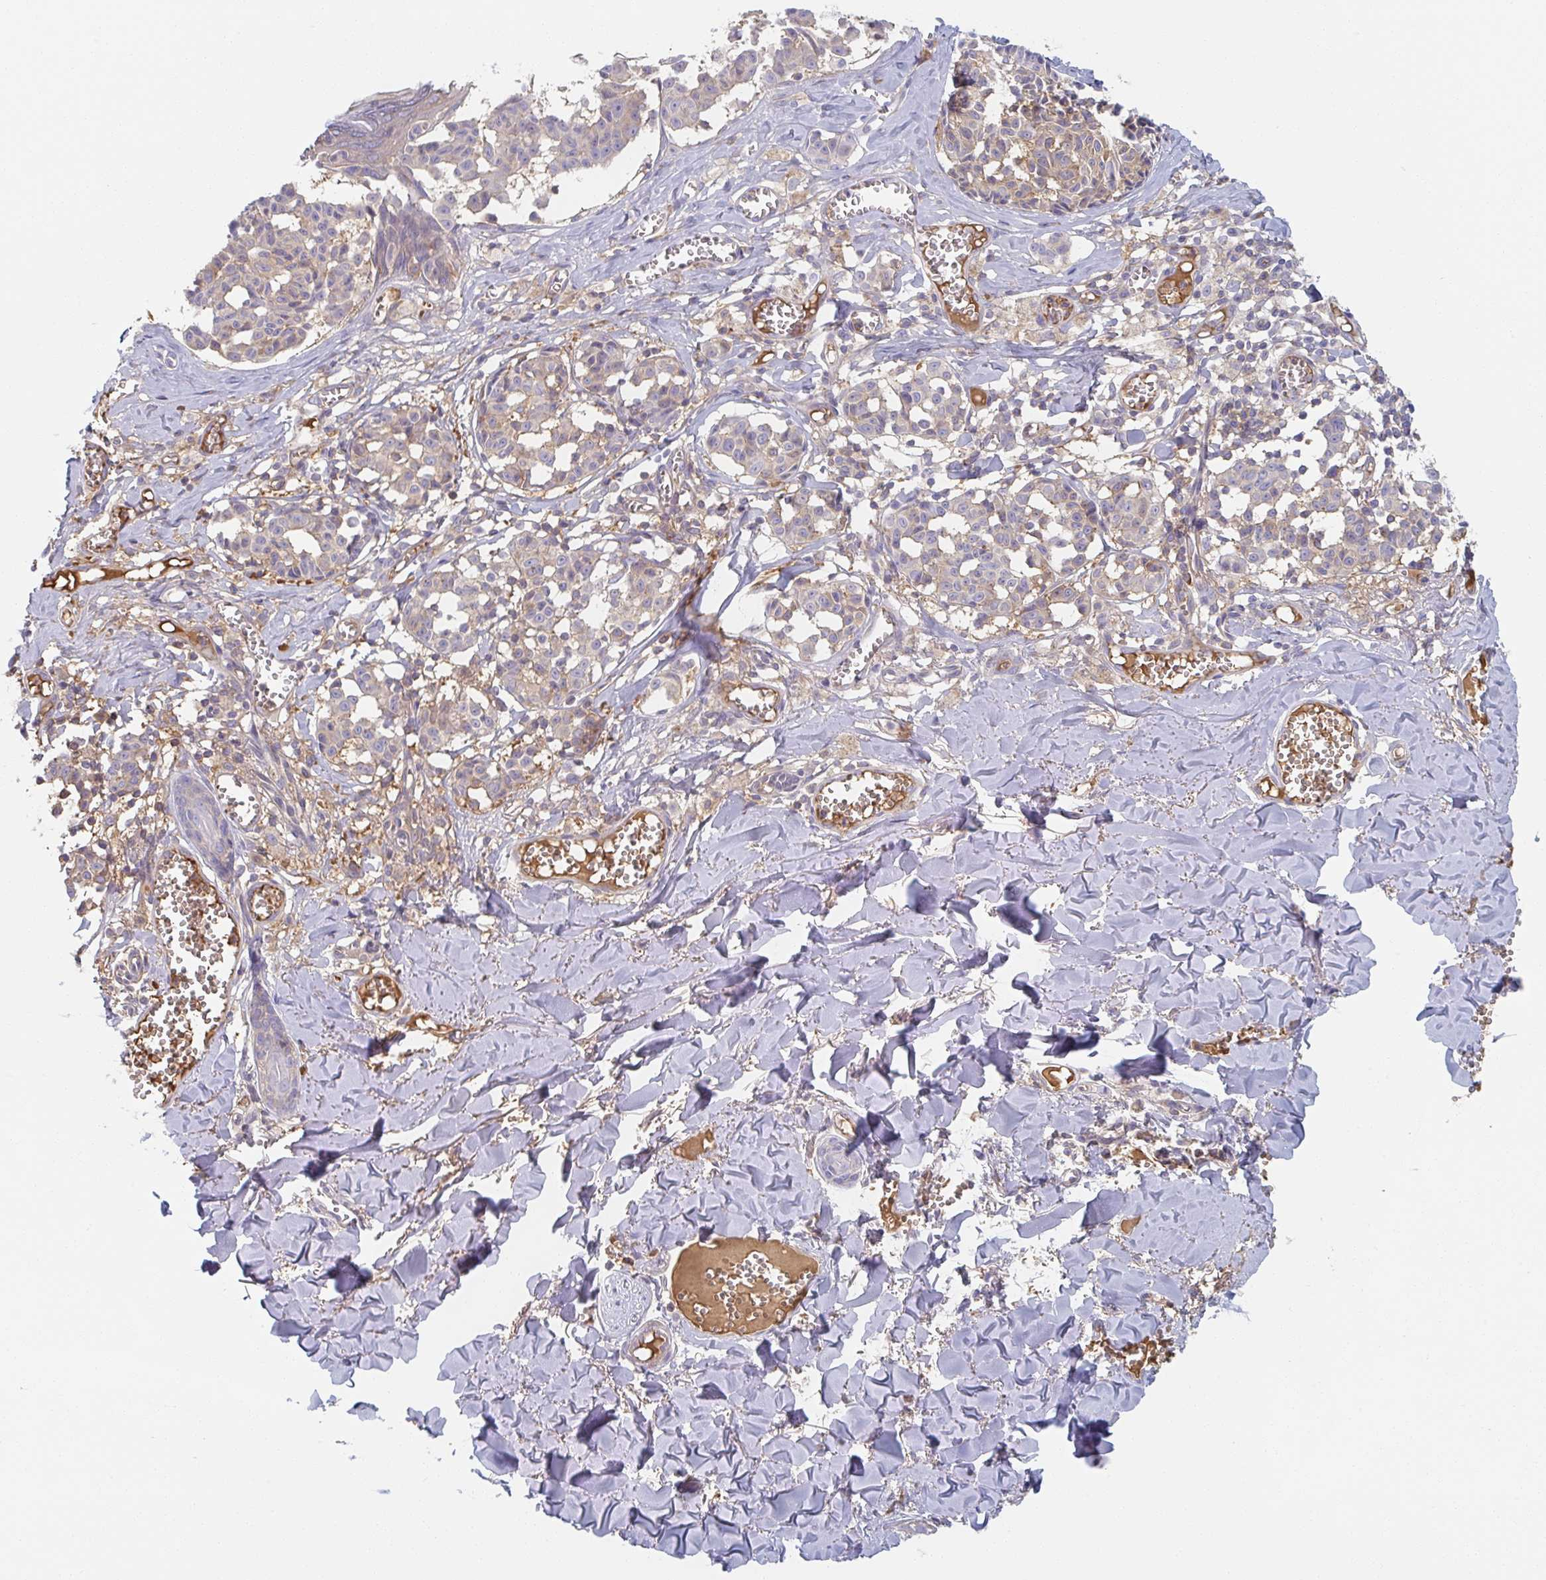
{"staining": {"intensity": "weak", "quantity": "25%-75%", "location": "cytoplasmic/membranous"}, "tissue": "melanoma", "cell_type": "Tumor cells", "image_type": "cancer", "snomed": [{"axis": "morphology", "description": "Malignant melanoma, NOS"}, {"axis": "topography", "description": "Skin"}], "caption": "Human malignant melanoma stained with a brown dye shows weak cytoplasmic/membranous positive staining in approximately 25%-75% of tumor cells.", "gene": "AMPD2", "patient": {"sex": "female", "age": 43}}